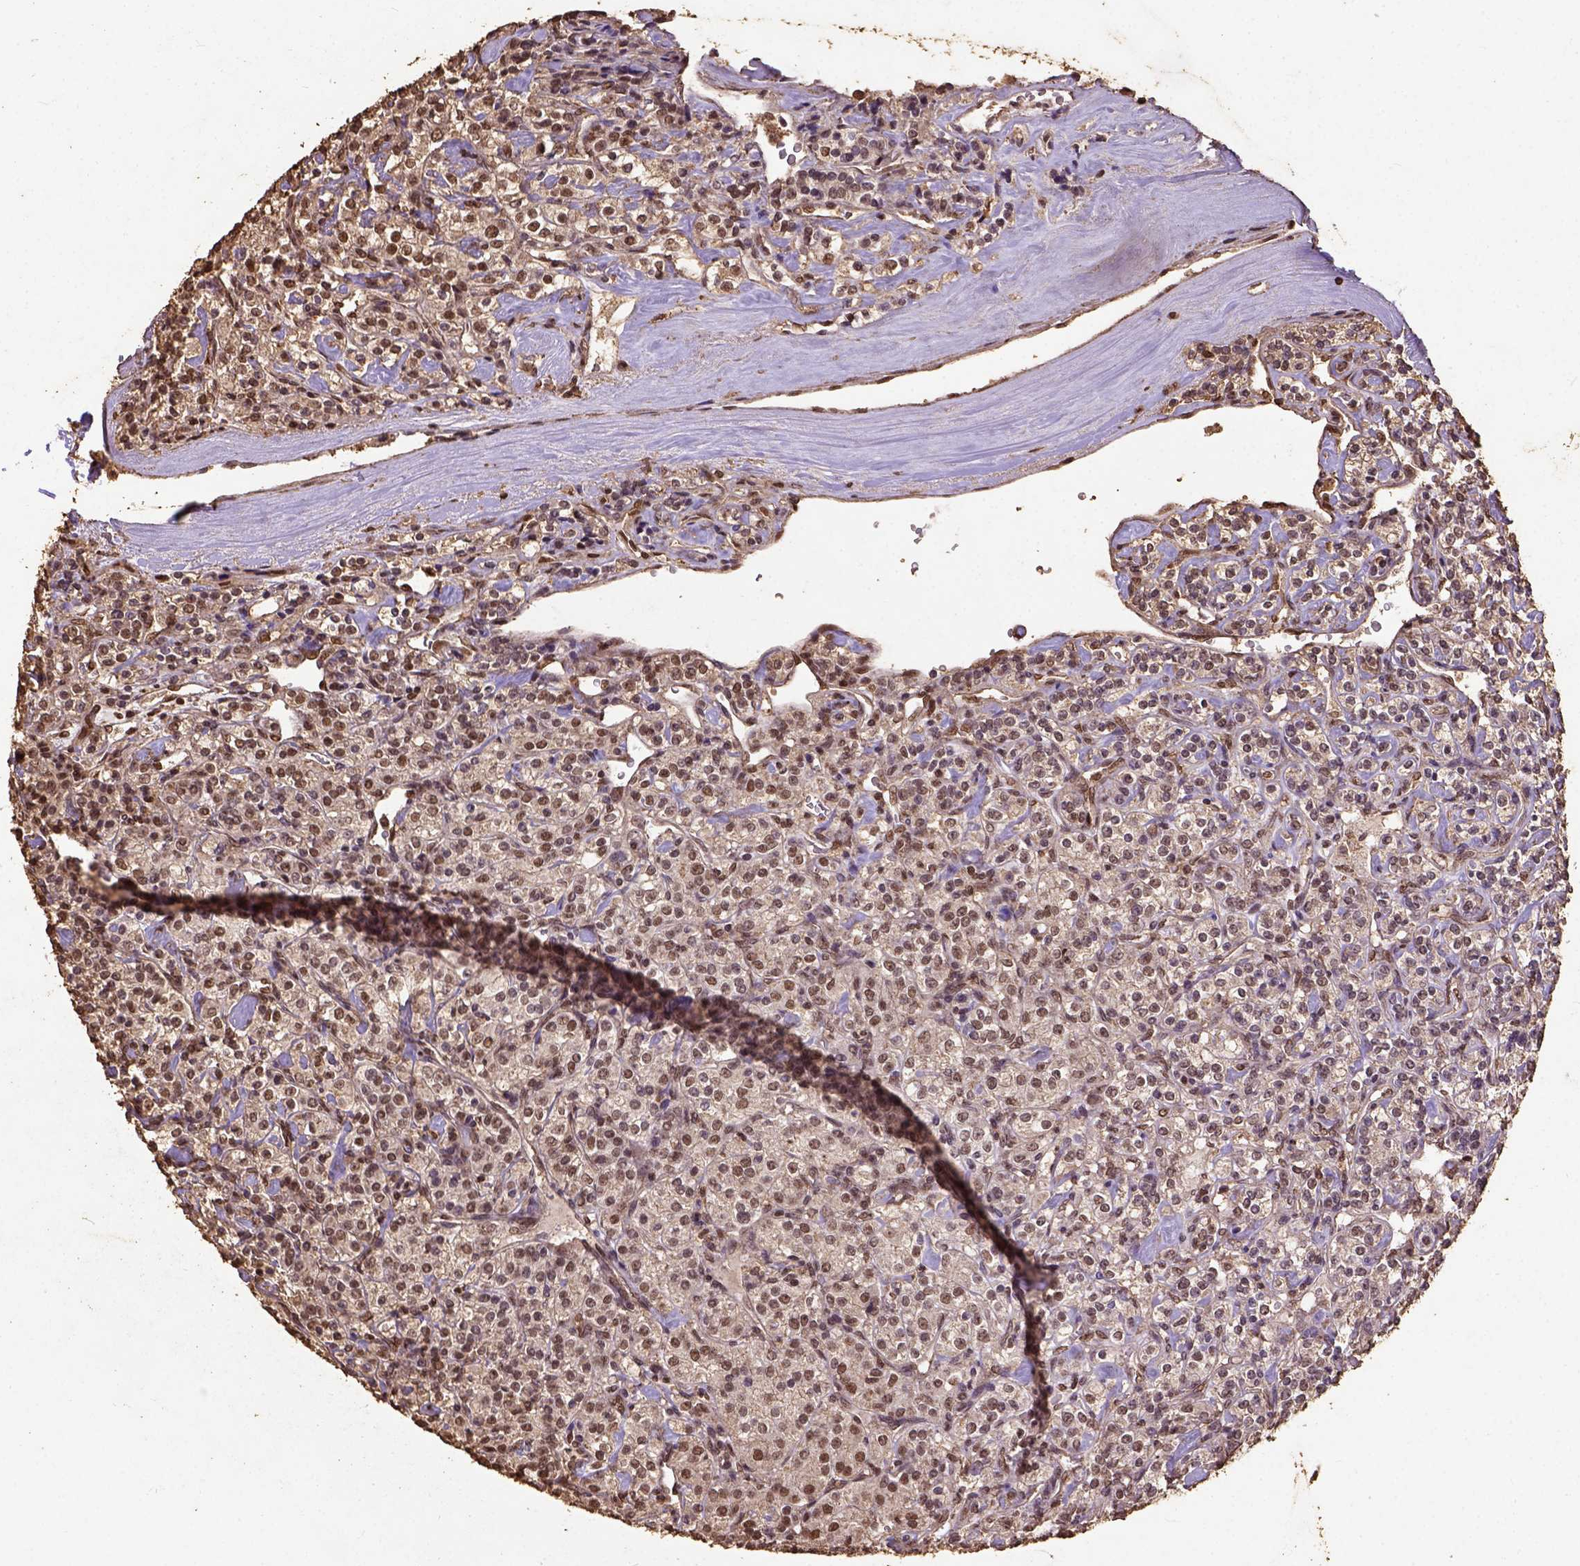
{"staining": {"intensity": "moderate", "quantity": "25%-75%", "location": "nuclear"}, "tissue": "renal cancer", "cell_type": "Tumor cells", "image_type": "cancer", "snomed": [{"axis": "morphology", "description": "Adenocarcinoma, NOS"}, {"axis": "topography", "description": "Kidney"}], "caption": "DAB immunohistochemical staining of renal cancer demonstrates moderate nuclear protein staining in about 25%-75% of tumor cells. (IHC, brightfield microscopy, high magnification).", "gene": "NACC1", "patient": {"sex": "male", "age": 77}}